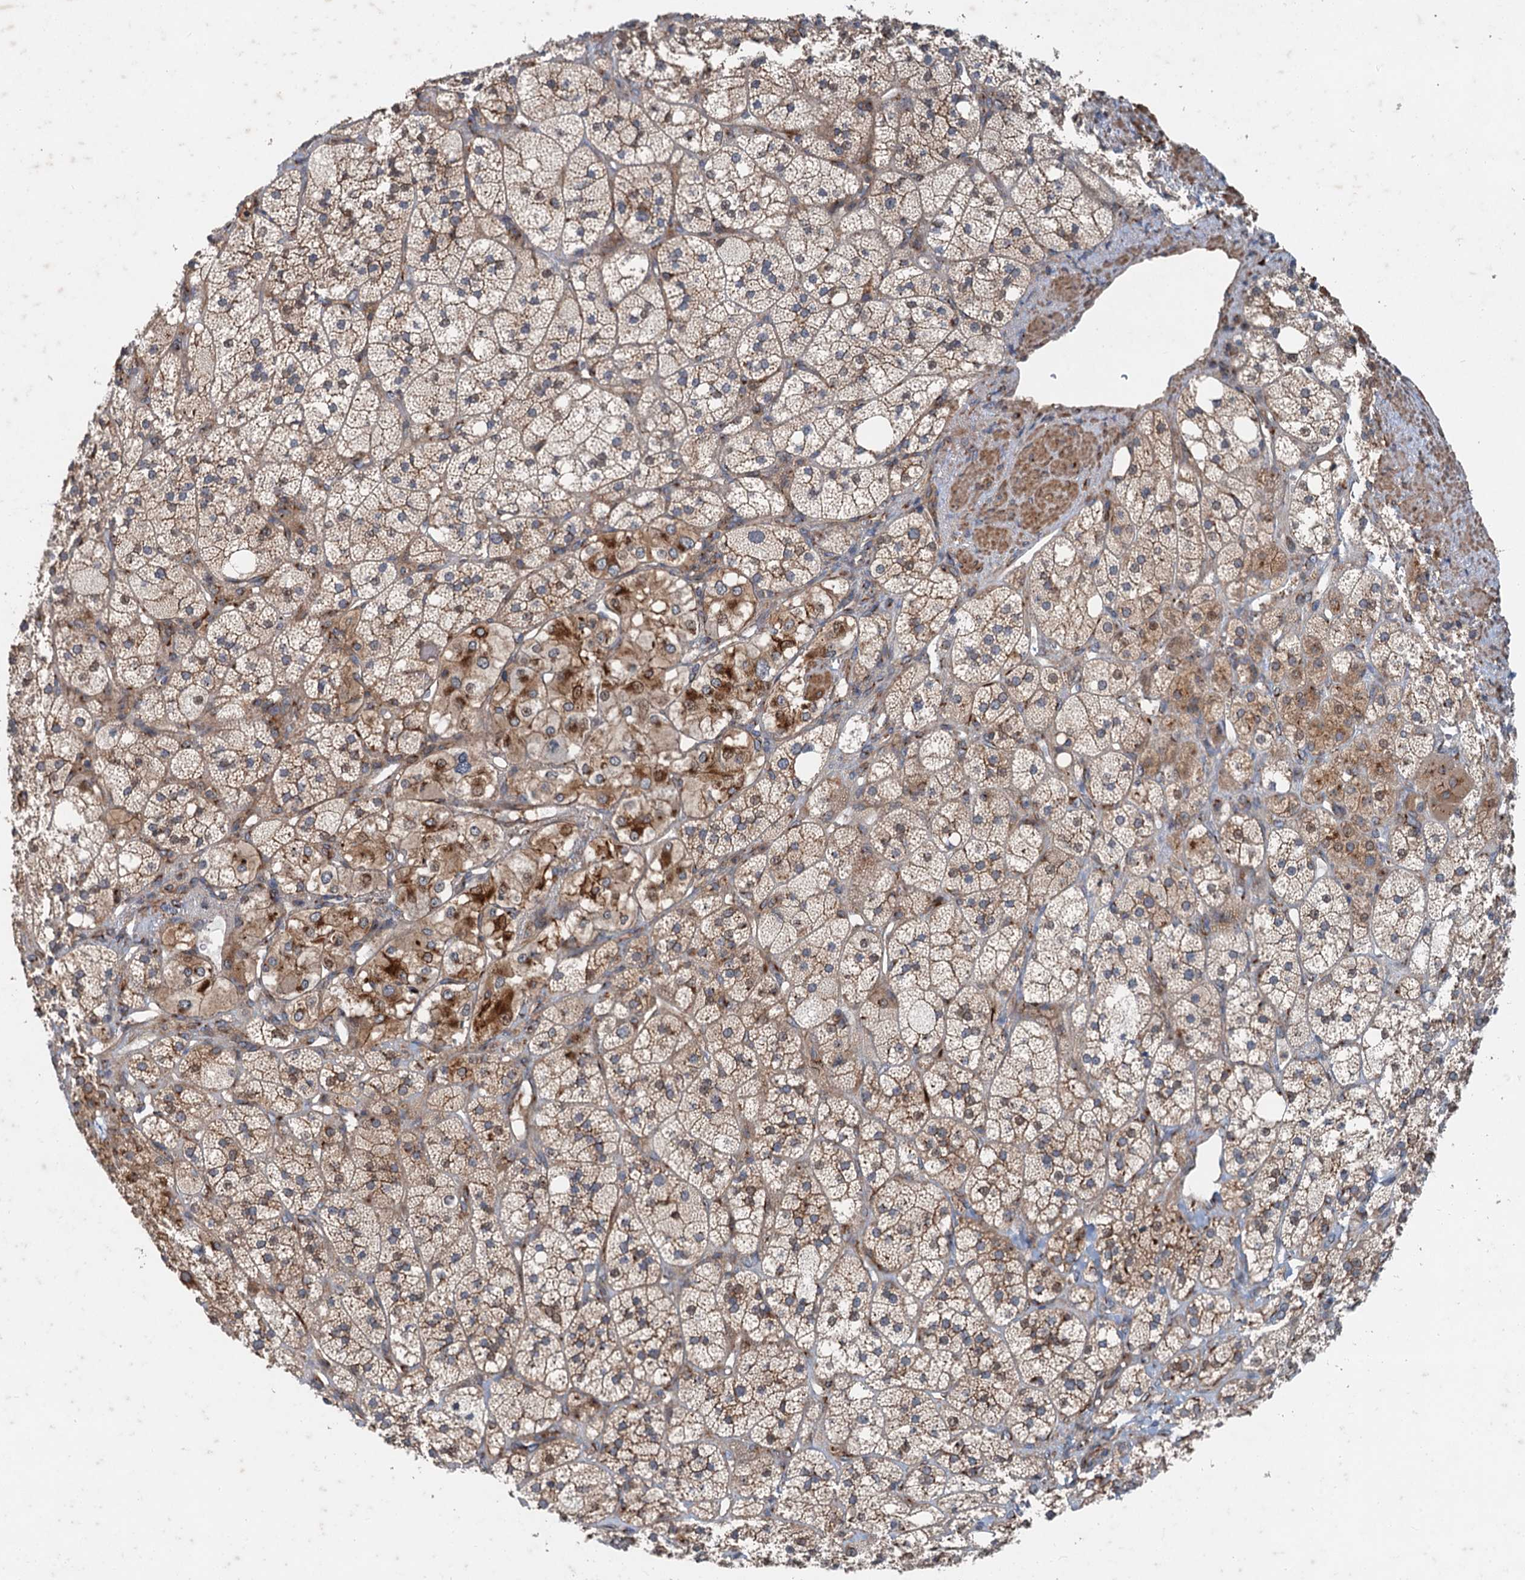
{"staining": {"intensity": "moderate", "quantity": ">75%", "location": "cytoplasmic/membranous,nuclear"}, "tissue": "adrenal gland", "cell_type": "Glandular cells", "image_type": "normal", "snomed": [{"axis": "morphology", "description": "Normal tissue, NOS"}, {"axis": "topography", "description": "Adrenal gland"}], "caption": "IHC of unremarkable human adrenal gland exhibits medium levels of moderate cytoplasmic/membranous,nuclear staining in about >75% of glandular cells.", "gene": "ANKRD26", "patient": {"sex": "male", "age": 61}}